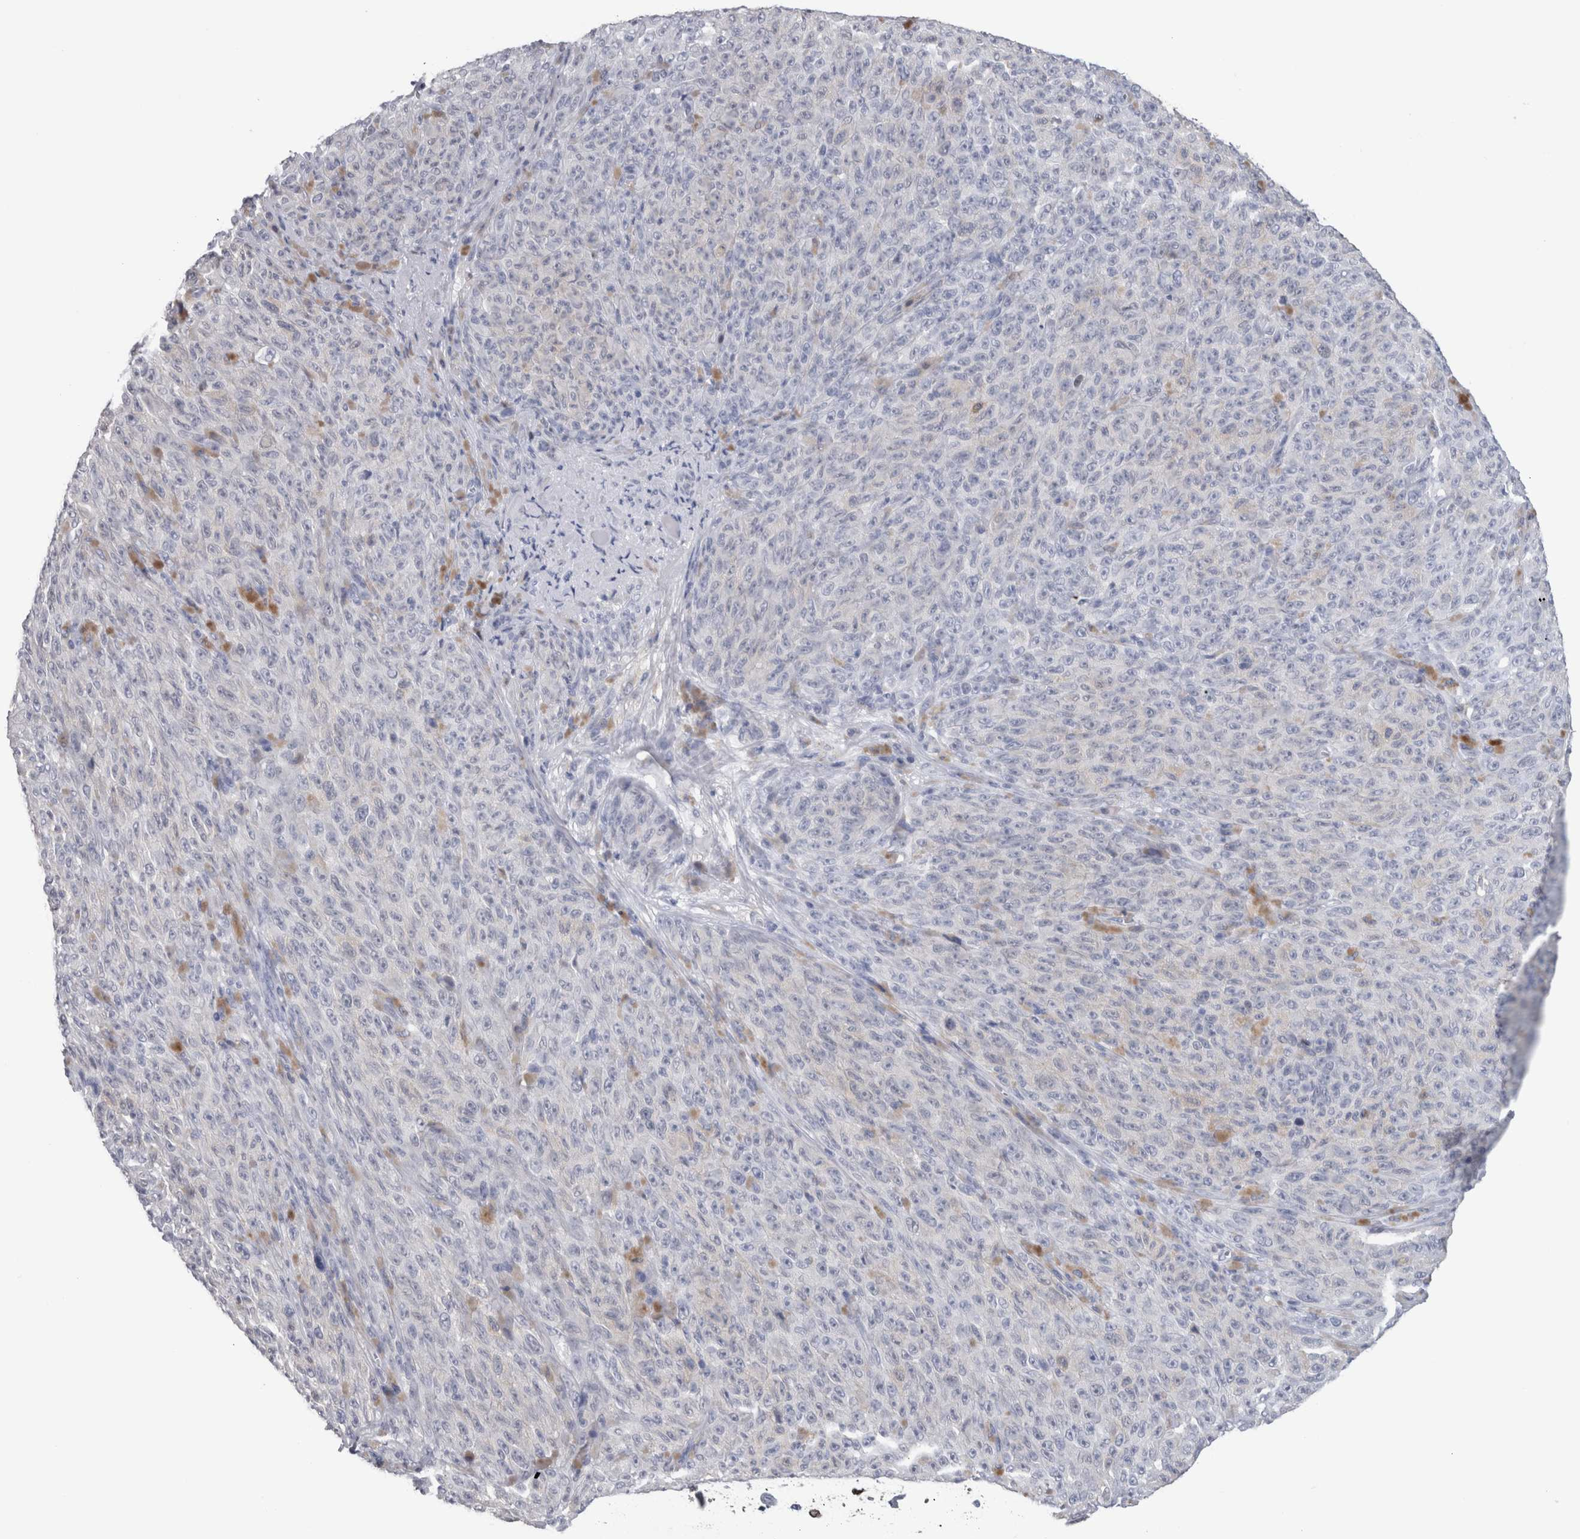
{"staining": {"intensity": "negative", "quantity": "none", "location": "none"}, "tissue": "melanoma", "cell_type": "Tumor cells", "image_type": "cancer", "snomed": [{"axis": "morphology", "description": "Malignant melanoma, NOS"}, {"axis": "topography", "description": "Skin"}], "caption": "Photomicrograph shows no significant protein positivity in tumor cells of melanoma.", "gene": "CA8", "patient": {"sex": "female", "age": 82}}